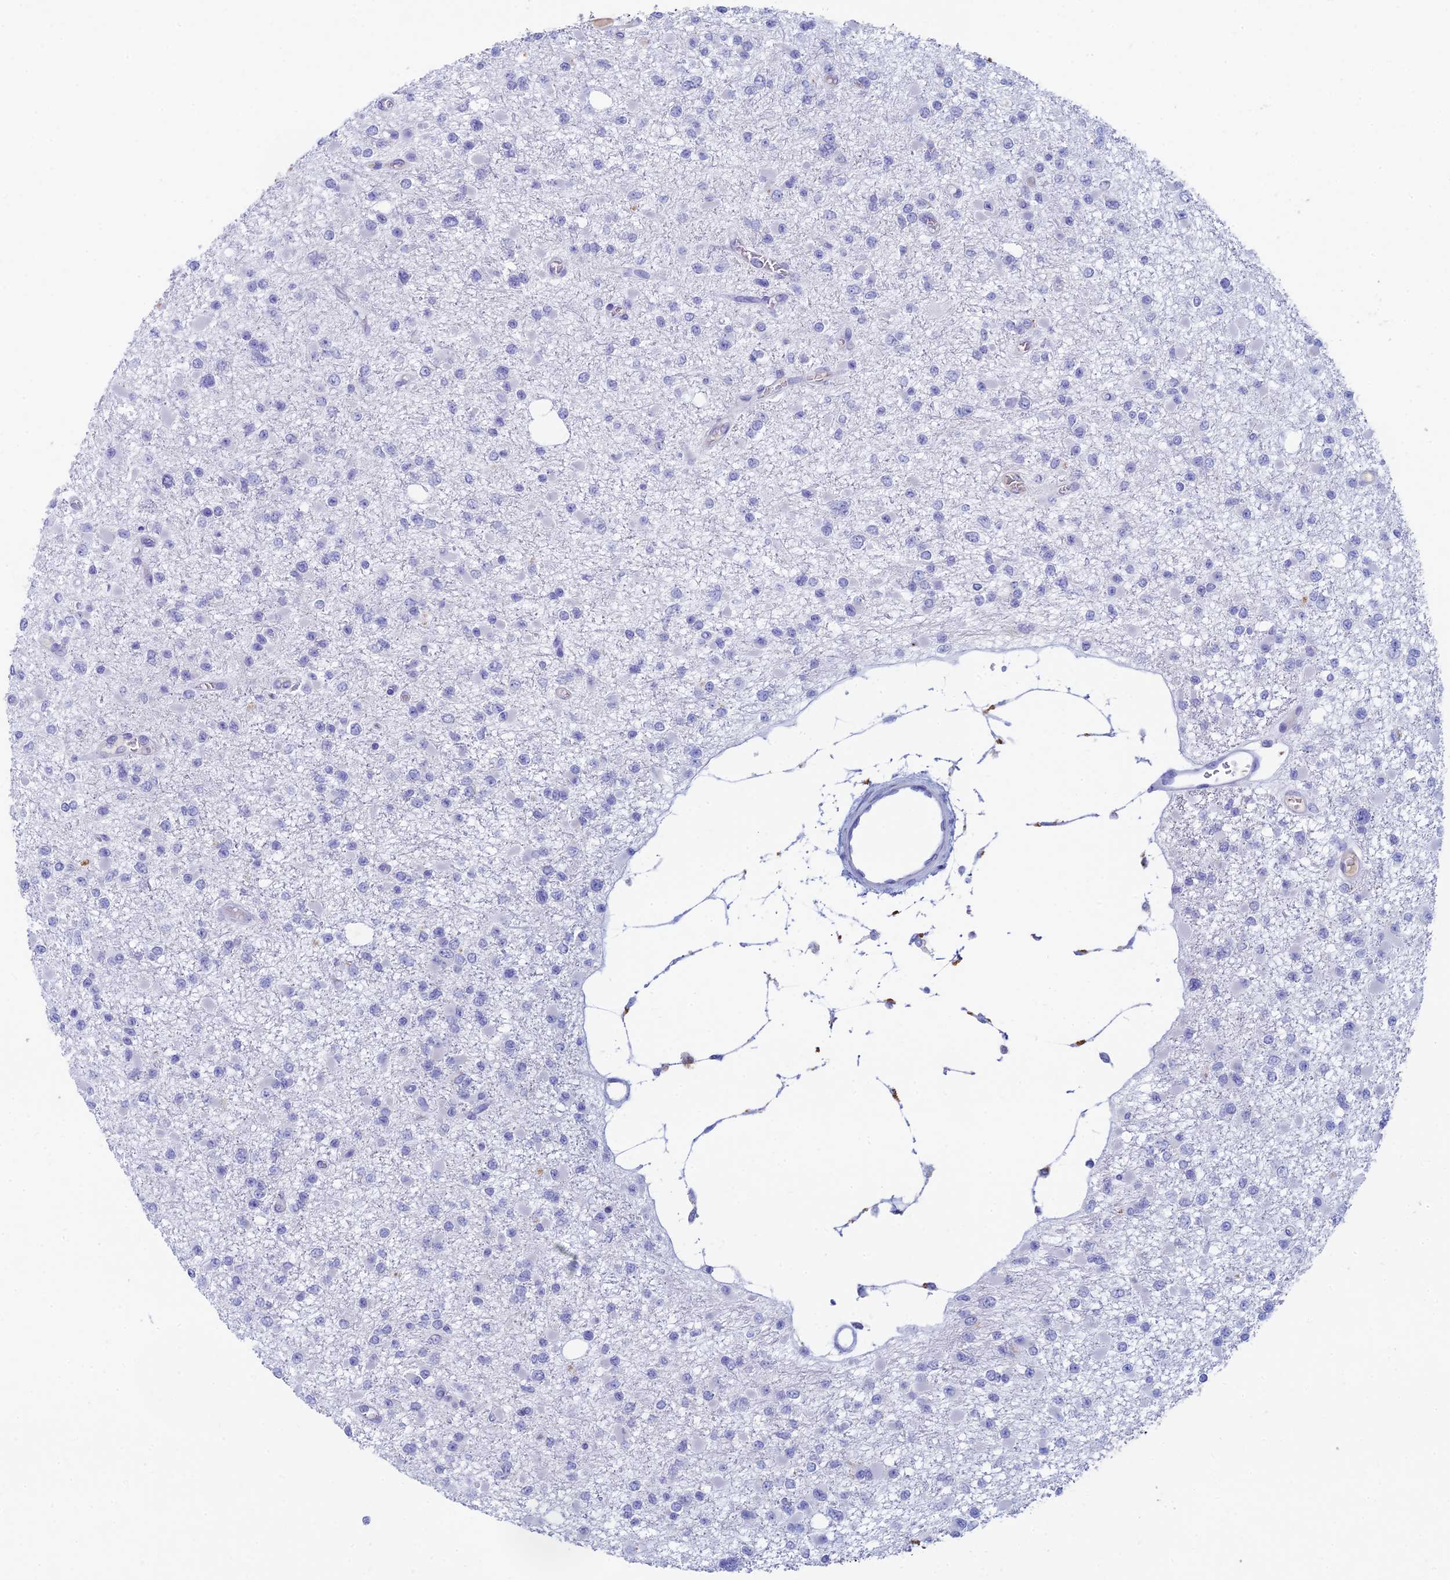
{"staining": {"intensity": "negative", "quantity": "none", "location": "none"}, "tissue": "glioma", "cell_type": "Tumor cells", "image_type": "cancer", "snomed": [{"axis": "morphology", "description": "Glioma, malignant, Low grade"}, {"axis": "topography", "description": "Brain"}], "caption": "This is an immunohistochemistry micrograph of human malignant glioma (low-grade). There is no staining in tumor cells.", "gene": "REXO5", "patient": {"sex": "female", "age": 22}}